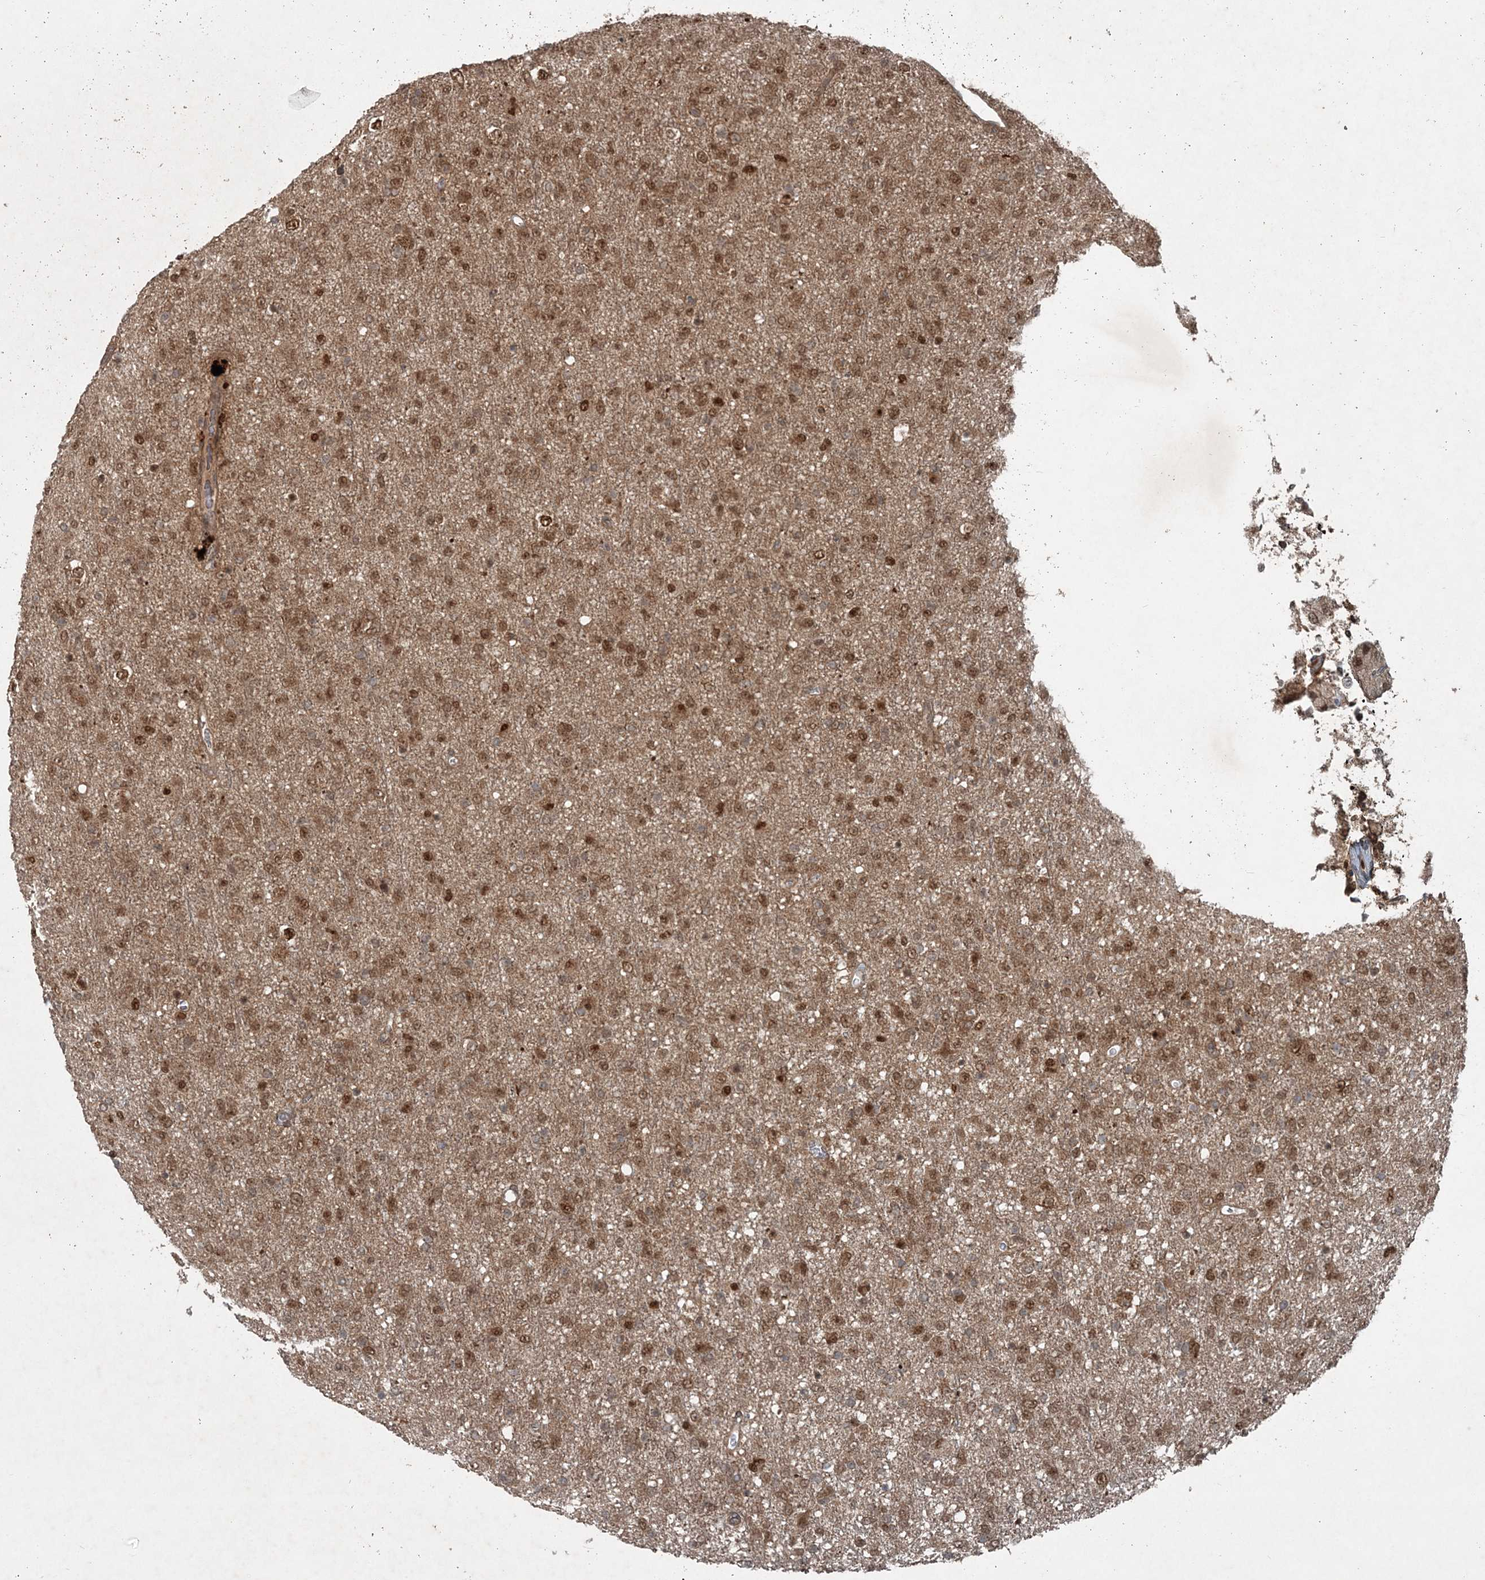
{"staining": {"intensity": "moderate", "quantity": ">75%", "location": "cytoplasmic/membranous,nuclear"}, "tissue": "glioma", "cell_type": "Tumor cells", "image_type": "cancer", "snomed": [{"axis": "morphology", "description": "Glioma, malignant, Low grade"}, {"axis": "topography", "description": "Brain"}], "caption": "The histopathology image exhibits a brown stain indicating the presence of a protein in the cytoplasmic/membranous and nuclear of tumor cells in glioma.", "gene": "FBXL17", "patient": {"sex": "male", "age": 65}}